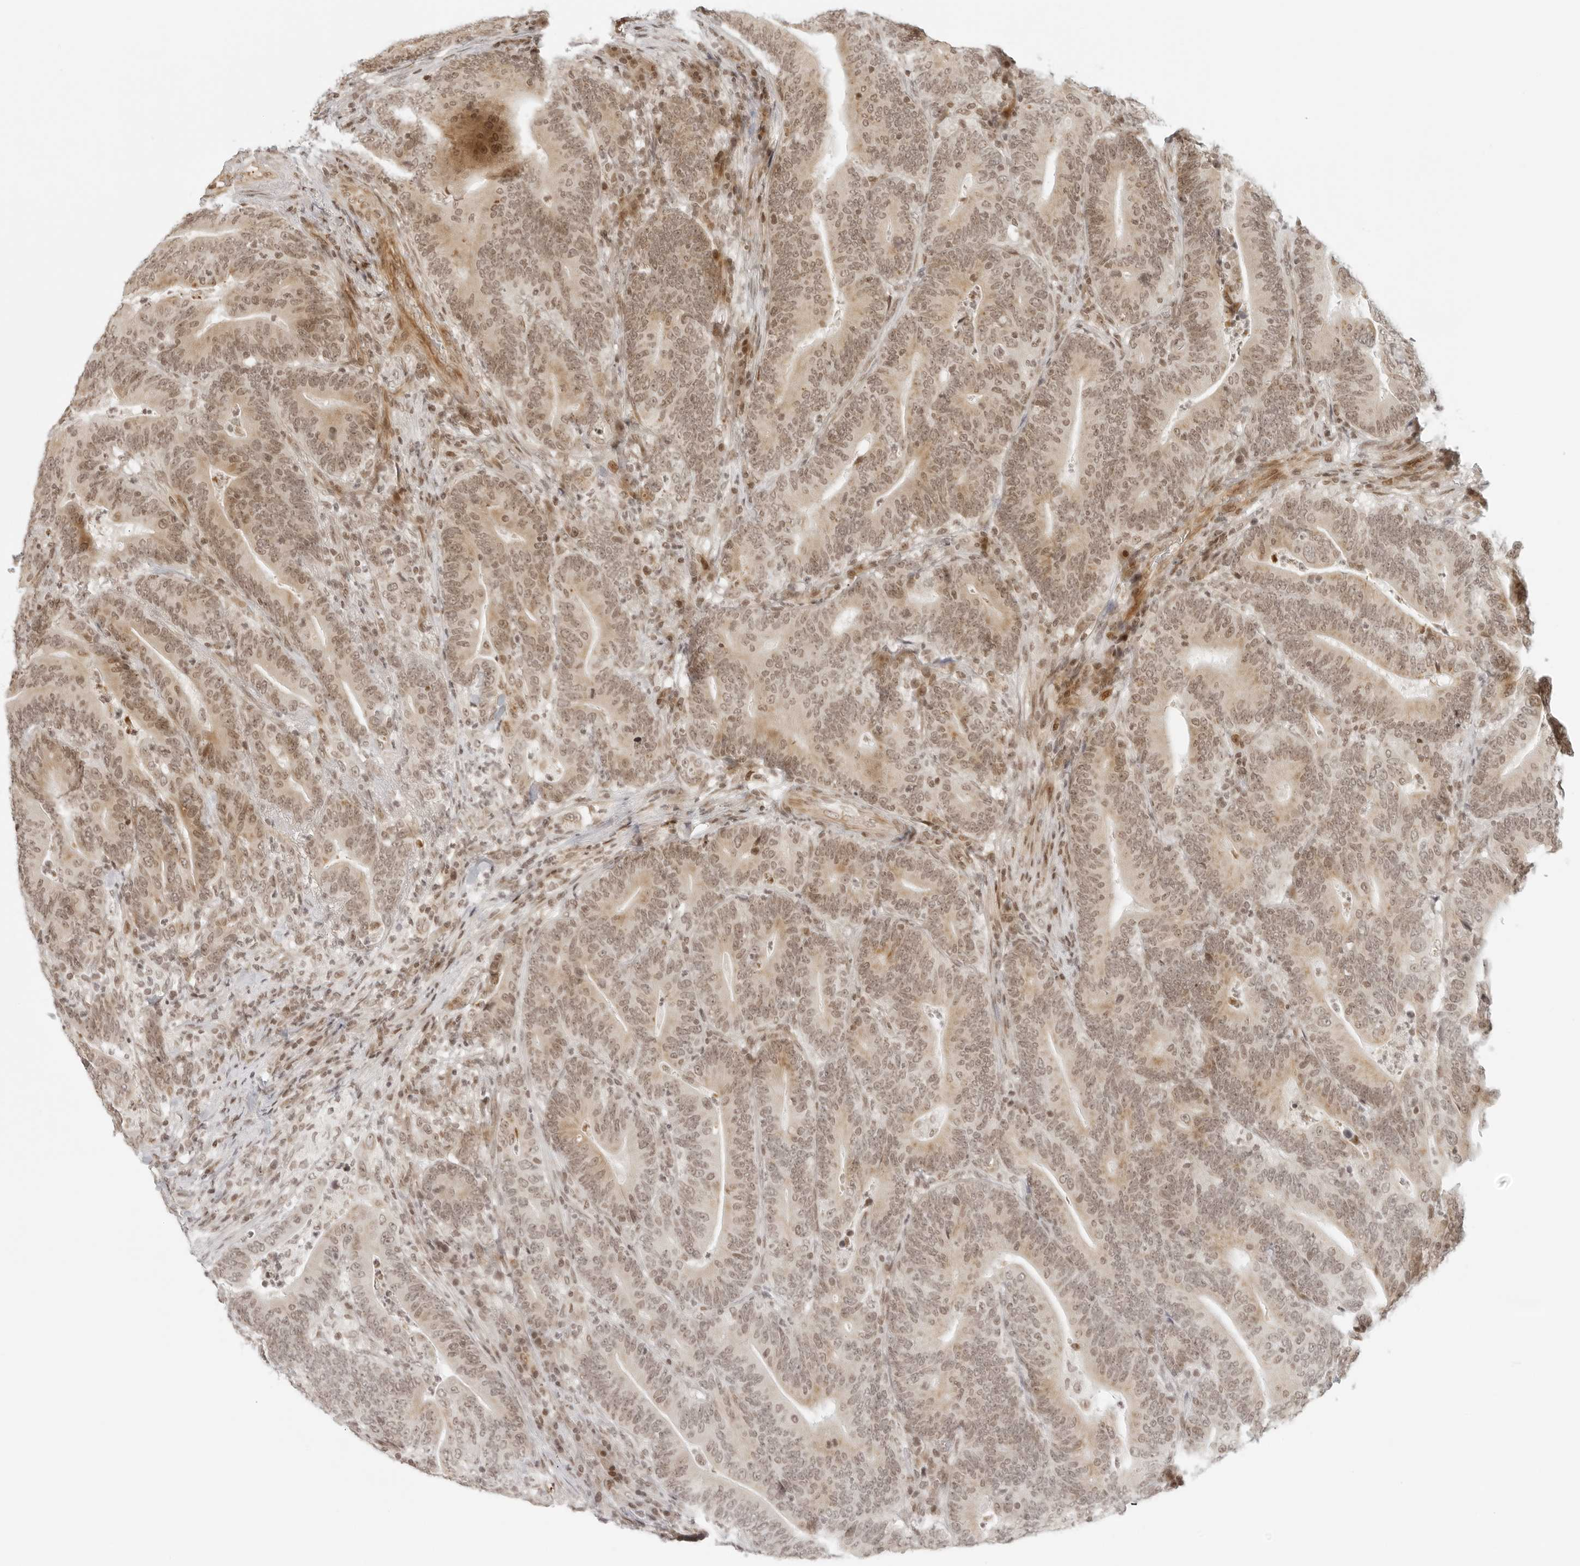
{"staining": {"intensity": "moderate", "quantity": ">75%", "location": "cytoplasmic/membranous,nuclear"}, "tissue": "colorectal cancer", "cell_type": "Tumor cells", "image_type": "cancer", "snomed": [{"axis": "morphology", "description": "Adenocarcinoma, NOS"}, {"axis": "topography", "description": "Colon"}], "caption": "High-magnification brightfield microscopy of adenocarcinoma (colorectal) stained with DAB (3,3'-diaminobenzidine) (brown) and counterstained with hematoxylin (blue). tumor cells exhibit moderate cytoplasmic/membranous and nuclear positivity is appreciated in about>75% of cells. The protein of interest is stained brown, and the nuclei are stained in blue (DAB (3,3'-diaminobenzidine) IHC with brightfield microscopy, high magnification).", "gene": "ZNF407", "patient": {"sex": "female", "age": 66}}